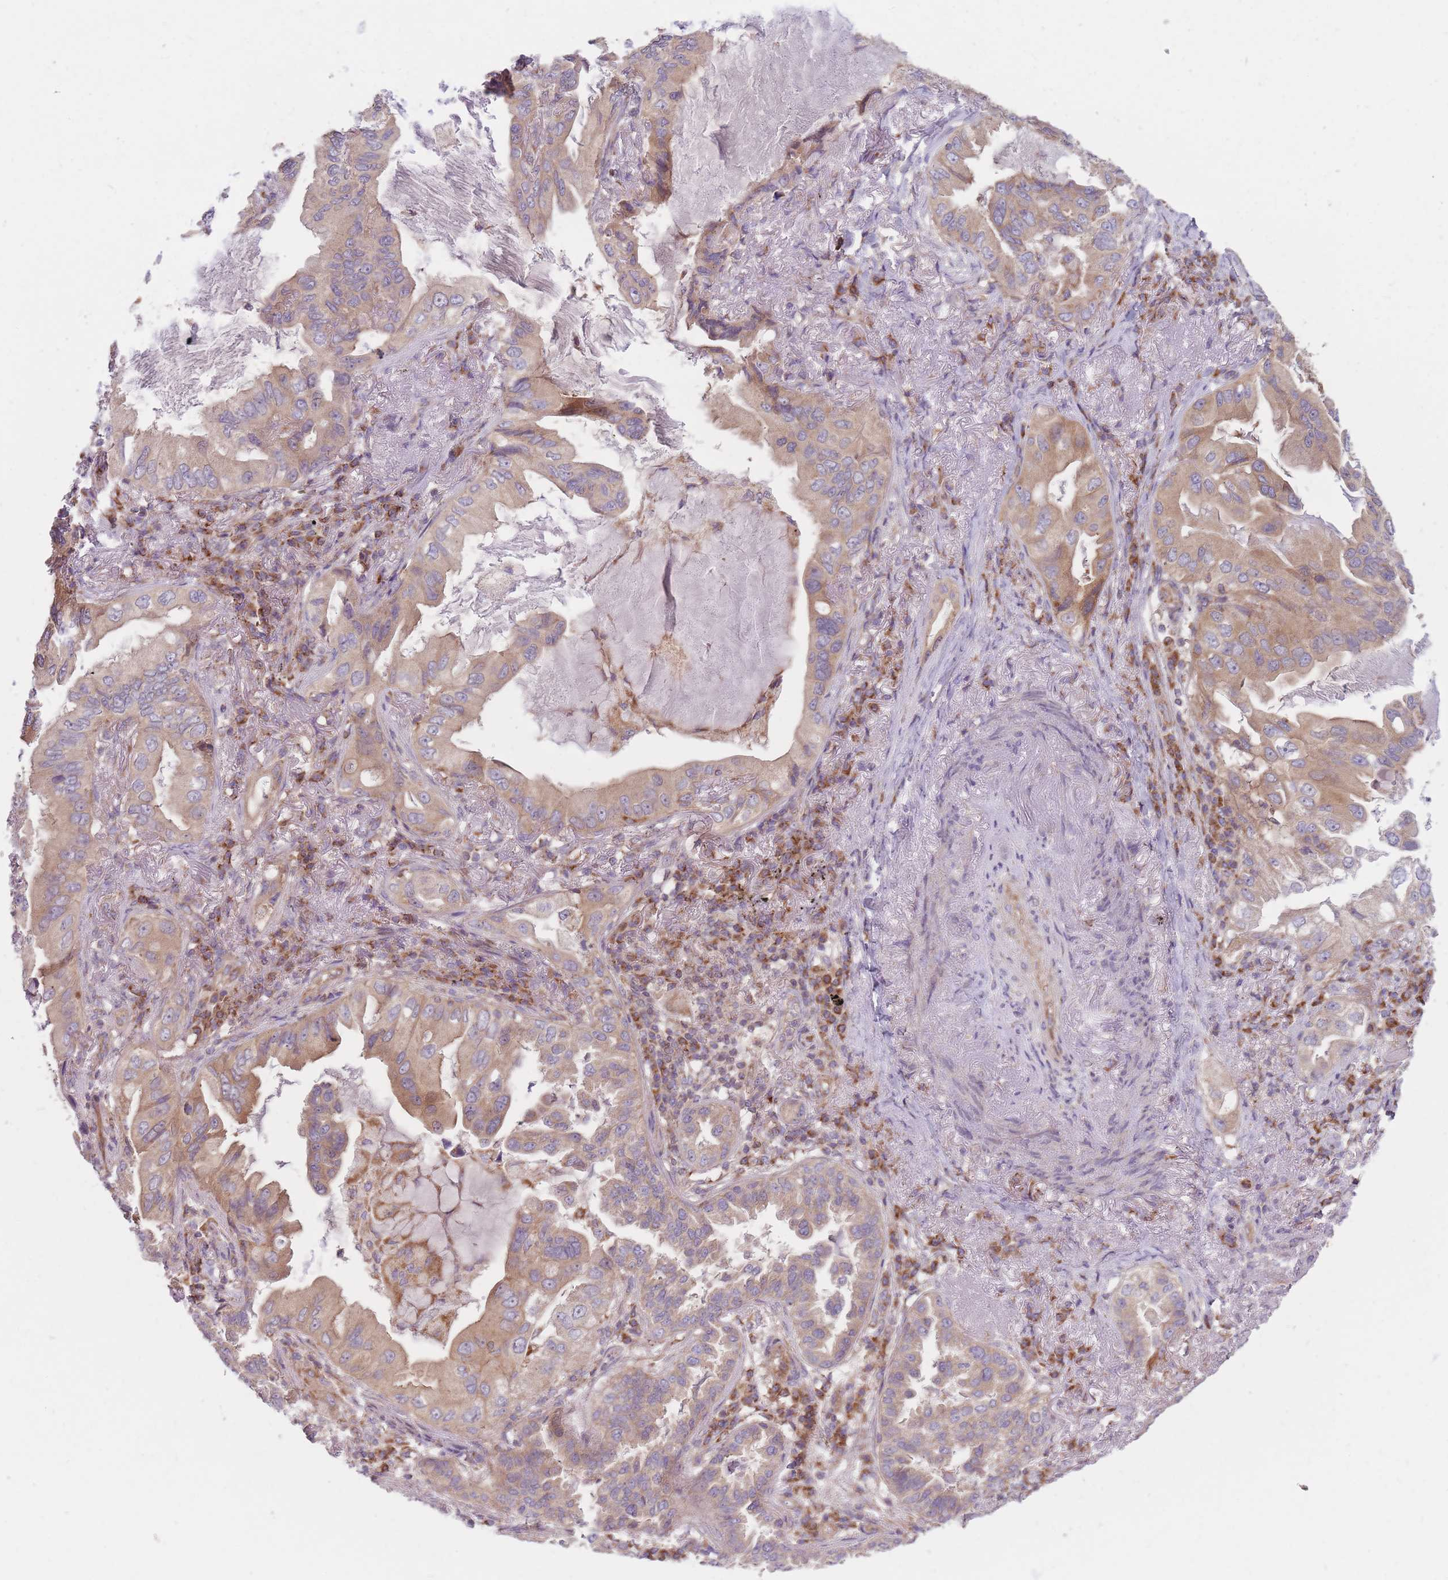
{"staining": {"intensity": "moderate", "quantity": ">75%", "location": "cytoplasmic/membranous"}, "tissue": "lung cancer", "cell_type": "Tumor cells", "image_type": "cancer", "snomed": [{"axis": "morphology", "description": "Adenocarcinoma, NOS"}, {"axis": "topography", "description": "Lung"}], "caption": "Approximately >75% of tumor cells in lung cancer (adenocarcinoma) demonstrate moderate cytoplasmic/membranous protein staining as visualized by brown immunohistochemical staining.", "gene": "NDUFA9", "patient": {"sex": "female", "age": 69}}